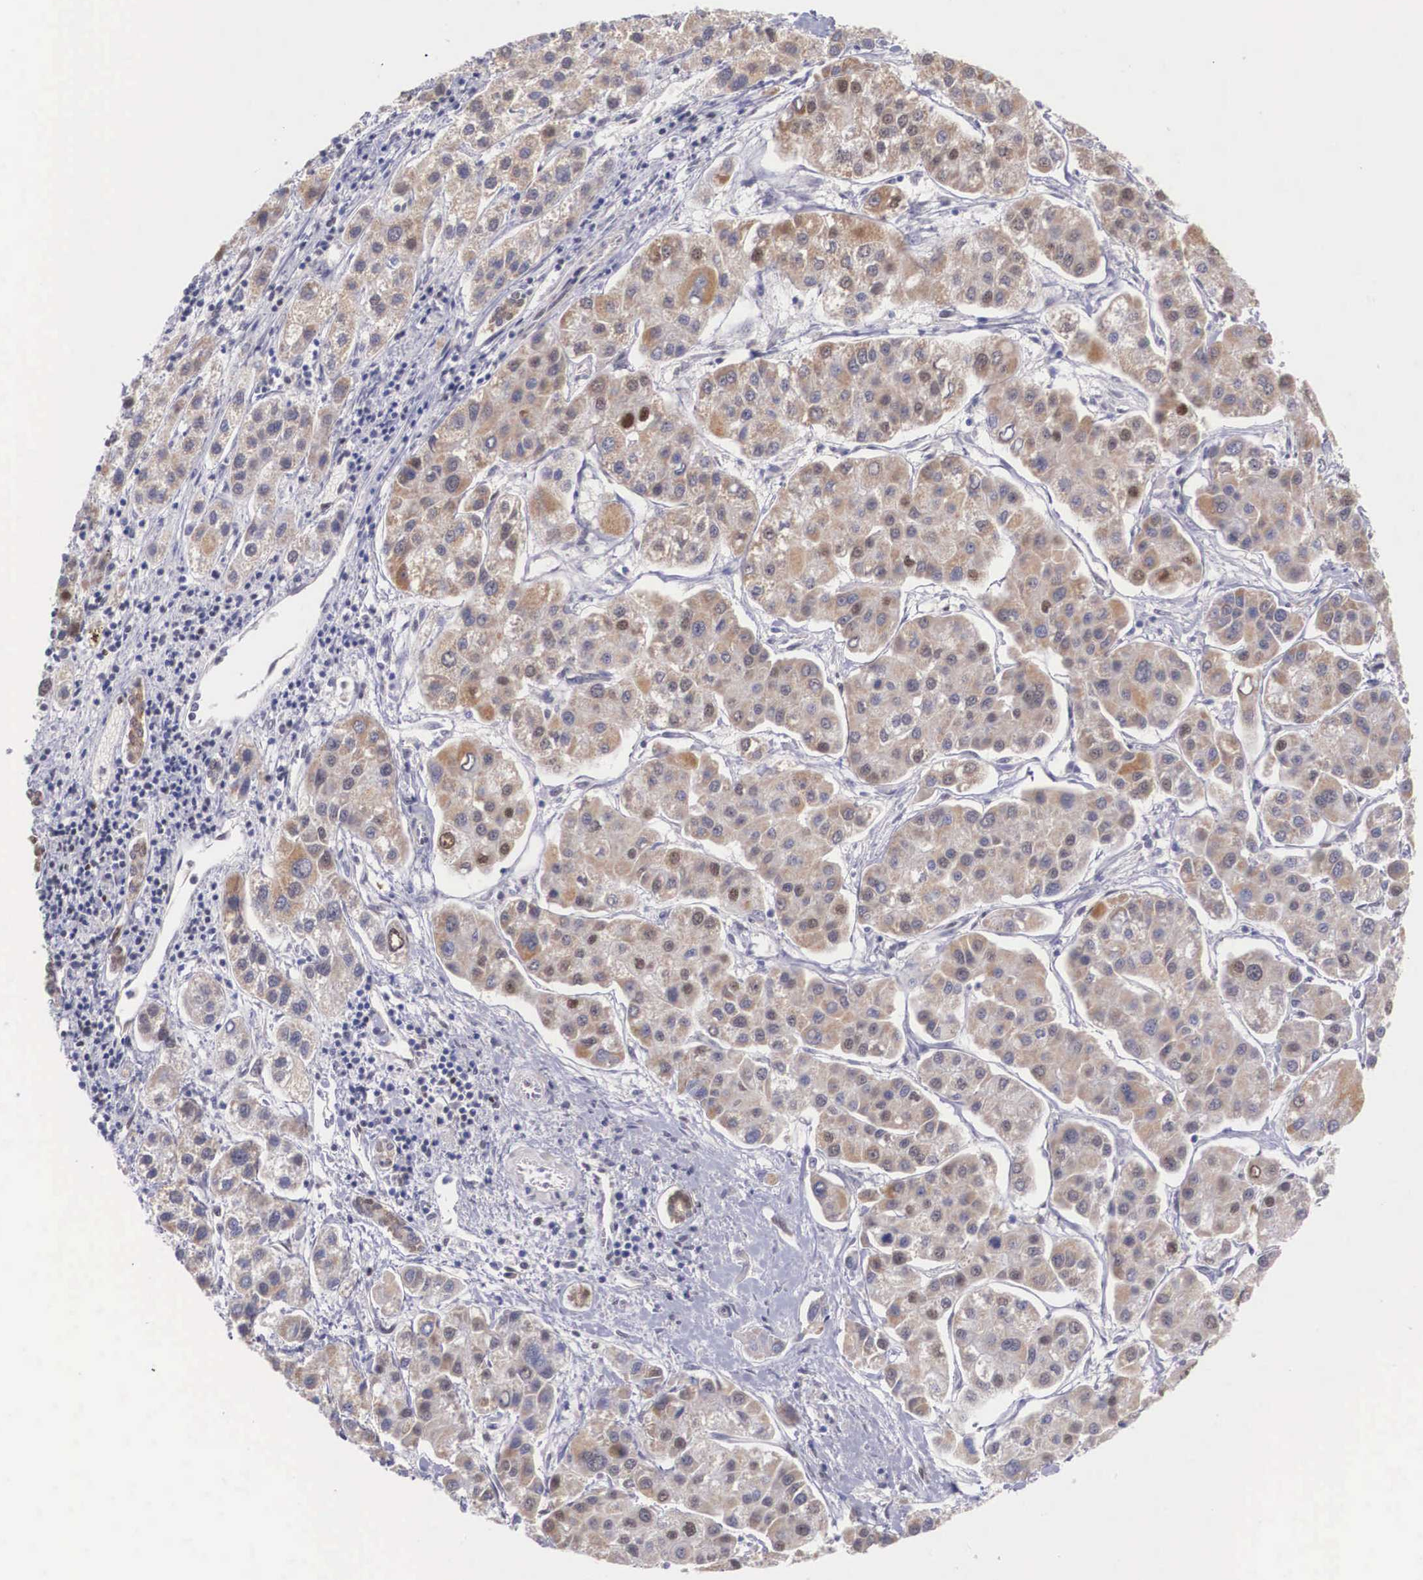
{"staining": {"intensity": "moderate", "quantity": "25%-75%", "location": "cytoplasmic/membranous"}, "tissue": "liver cancer", "cell_type": "Tumor cells", "image_type": "cancer", "snomed": [{"axis": "morphology", "description": "Carcinoma, Hepatocellular, NOS"}, {"axis": "topography", "description": "Liver"}], "caption": "This photomicrograph reveals immunohistochemistry (IHC) staining of liver cancer, with medium moderate cytoplasmic/membranous positivity in approximately 25%-75% of tumor cells.", "gene": "HMGN5", "patient": {"sex": "female", "age": 85}}